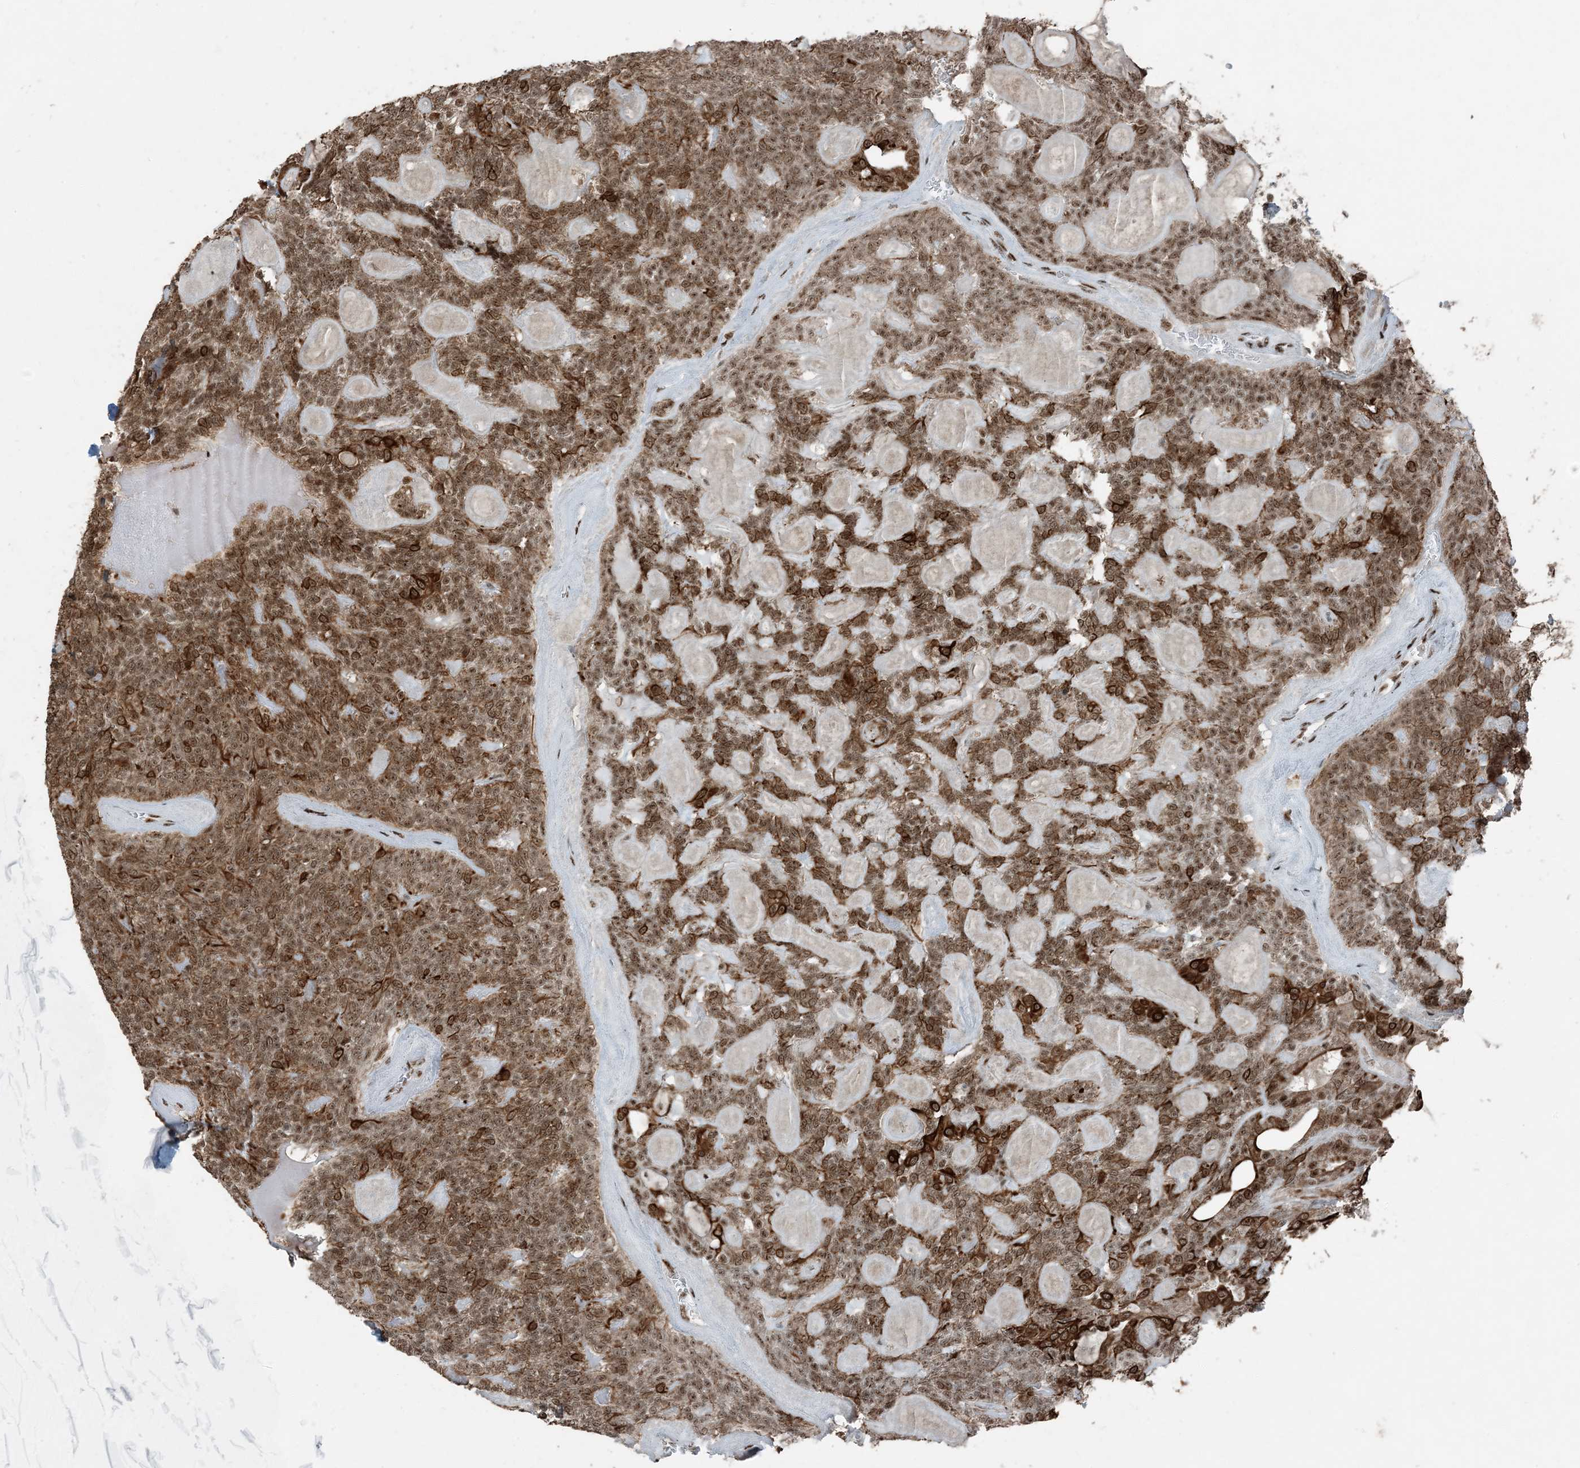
{"staining": {"intensity": "moderate", "quantity": ">75%", "location": "cytoplasmic/membranous,nuclear"}, "tissue": "head and neck cancer", "cell_type": "Tumor cells", "image_type": "cancer", "snomed": [{"axis": "morphology", "description": "Adenocarcinoma, NOS"}, {"axis": "topography", "description": "Head-Neck"}], "caption": "Brown immunohistochemical staining in adenocarcinoma (head and neck) shows moderate cytoplasmic/membranous and nuclear expression in approximately >75% of tumor cells. (DAB = brown stain, brightfield microscopy at high magnification).", "gene": "TADA2B", "patient": {"sex": "male", "age": 66}}